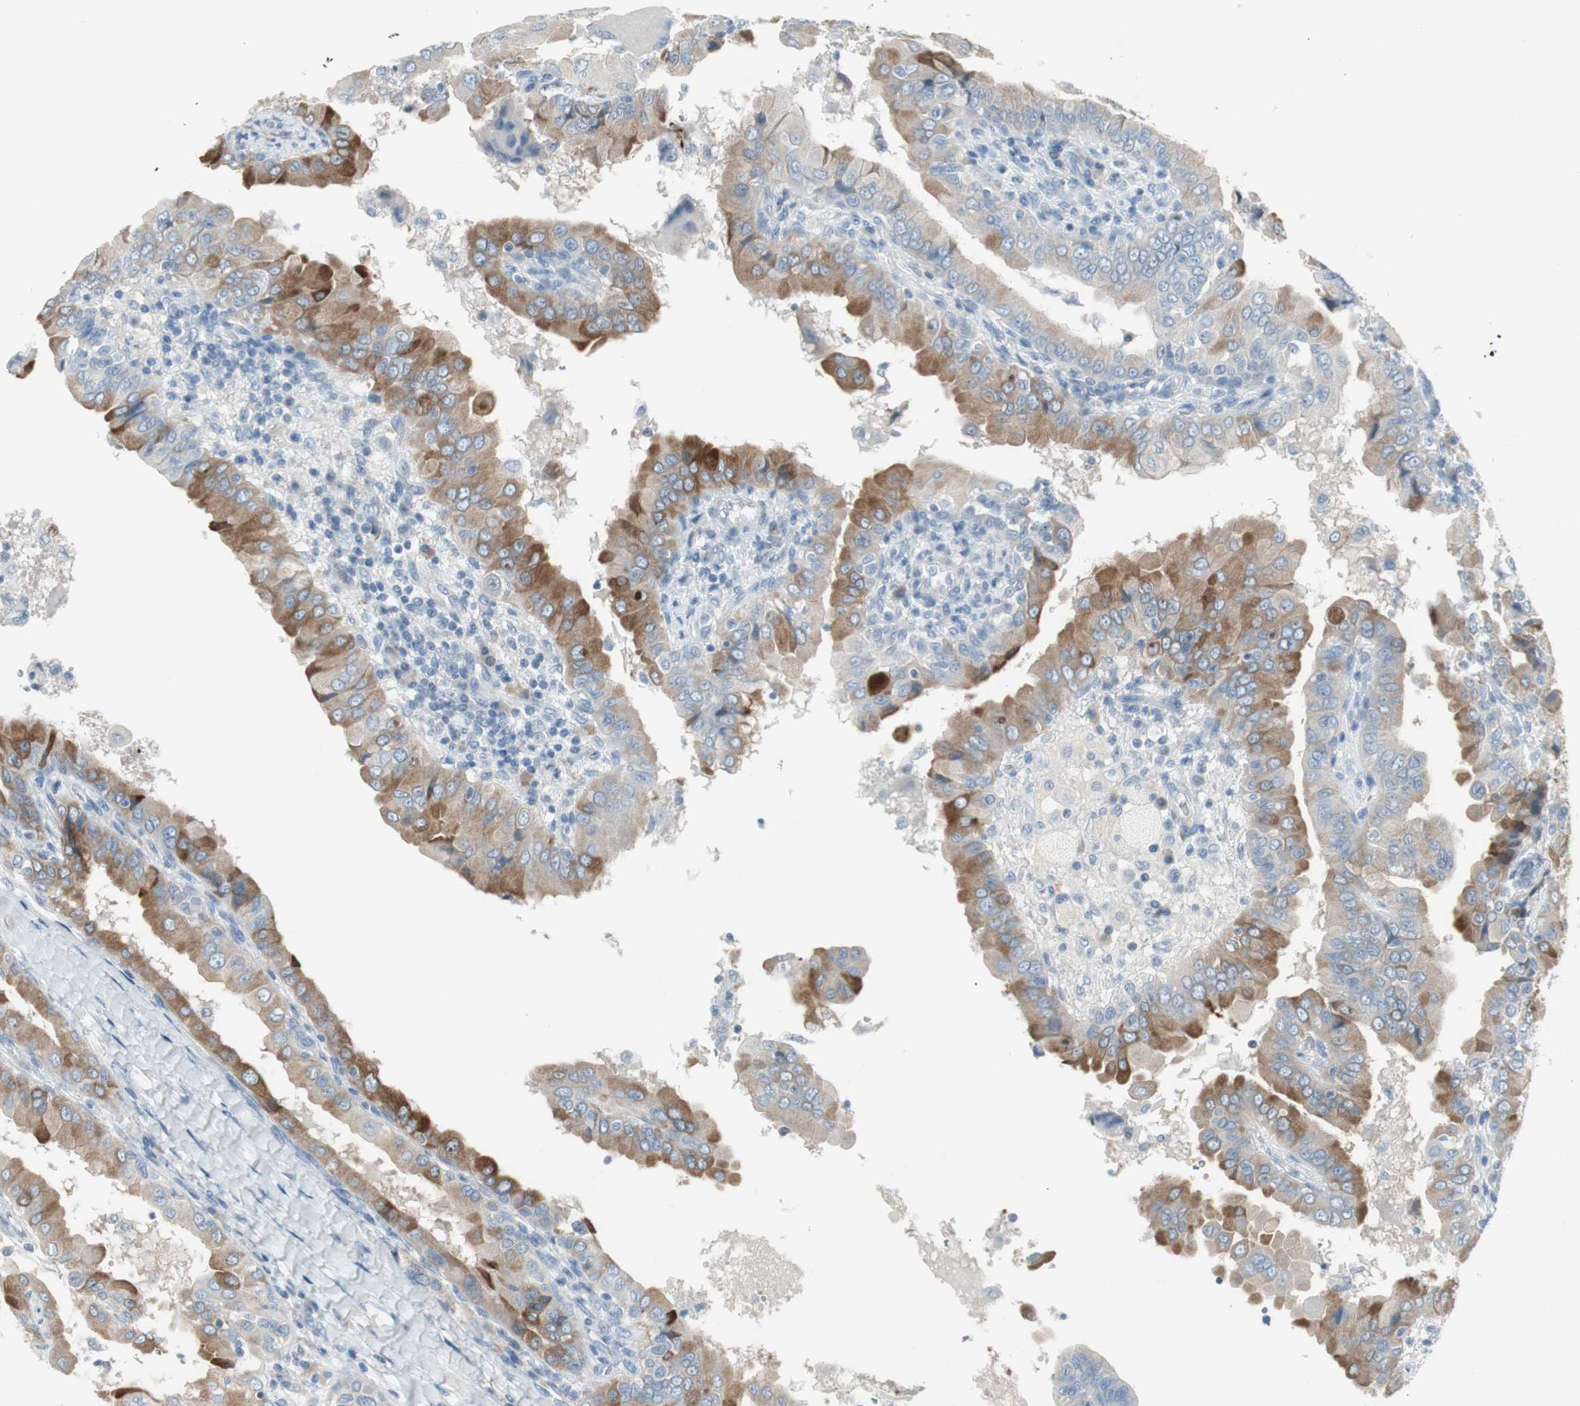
{"staining": {"intensity": "moderate", "quantity": ">75%", "location": "cytoplasmic/membranous"}, "tissue": "thyroid cancer", "cell_type": "Tumor cells", "image_type": "cancer", "snomed": [{"axis": "morphology", "description": "Papillary adenocarcinoma, NOS"}, {"axis": "topography", "description": "Thyroid gland"}], "caption": "Immunohistochemistry of thyroid cancer reveals medium levels of moderate cytoplasmic/membranous staining in about >75% of tumor cells. The staining is performed using DAB (3,3'-diaminobenzidine) brown chromogen to label protein expression. The nuclei are counter-stained blue using hematoxylin.", "gene": "AGR2", "patient": {"sex": "male", "age": 33}}